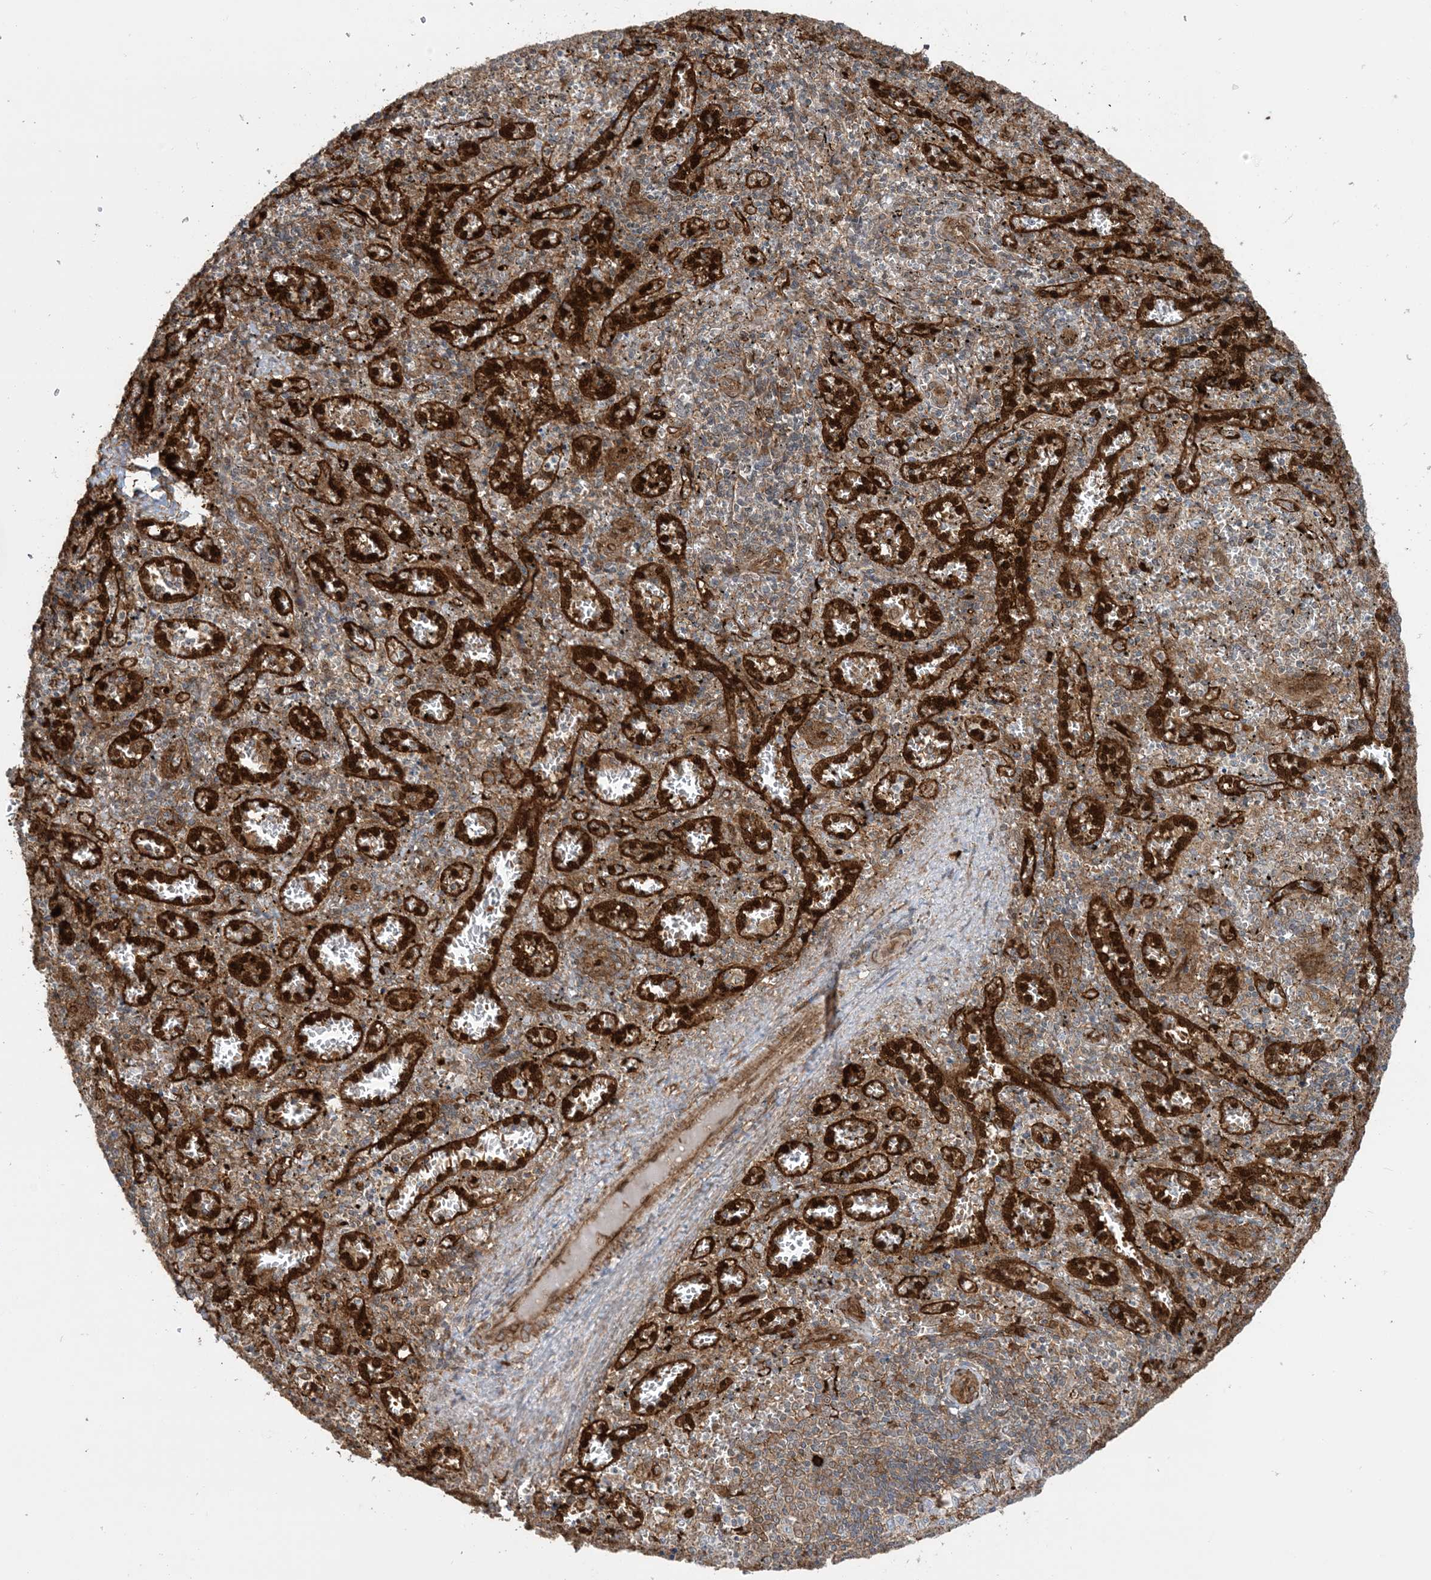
{"staining": {"intensity": "moderate", "quantity": "<25%", "location": "cytoplasmic/membranous"}, "tissue": "spleen", "cell_type": "Cells in red pulp", "image_type": "normal", "snomed": [{"axis": "morphology", "description": "Normal tissue, NOS"}, {"axis": "topography", "description": "Spleen"}], "caption": "Protein analysis of benign spleen demonstrates moderate cytoplasmic/membranous positivity in about <25% of cells in red pulp.", "gene": "PPM1F", "patient": {"sex": "male", "age": 11}}